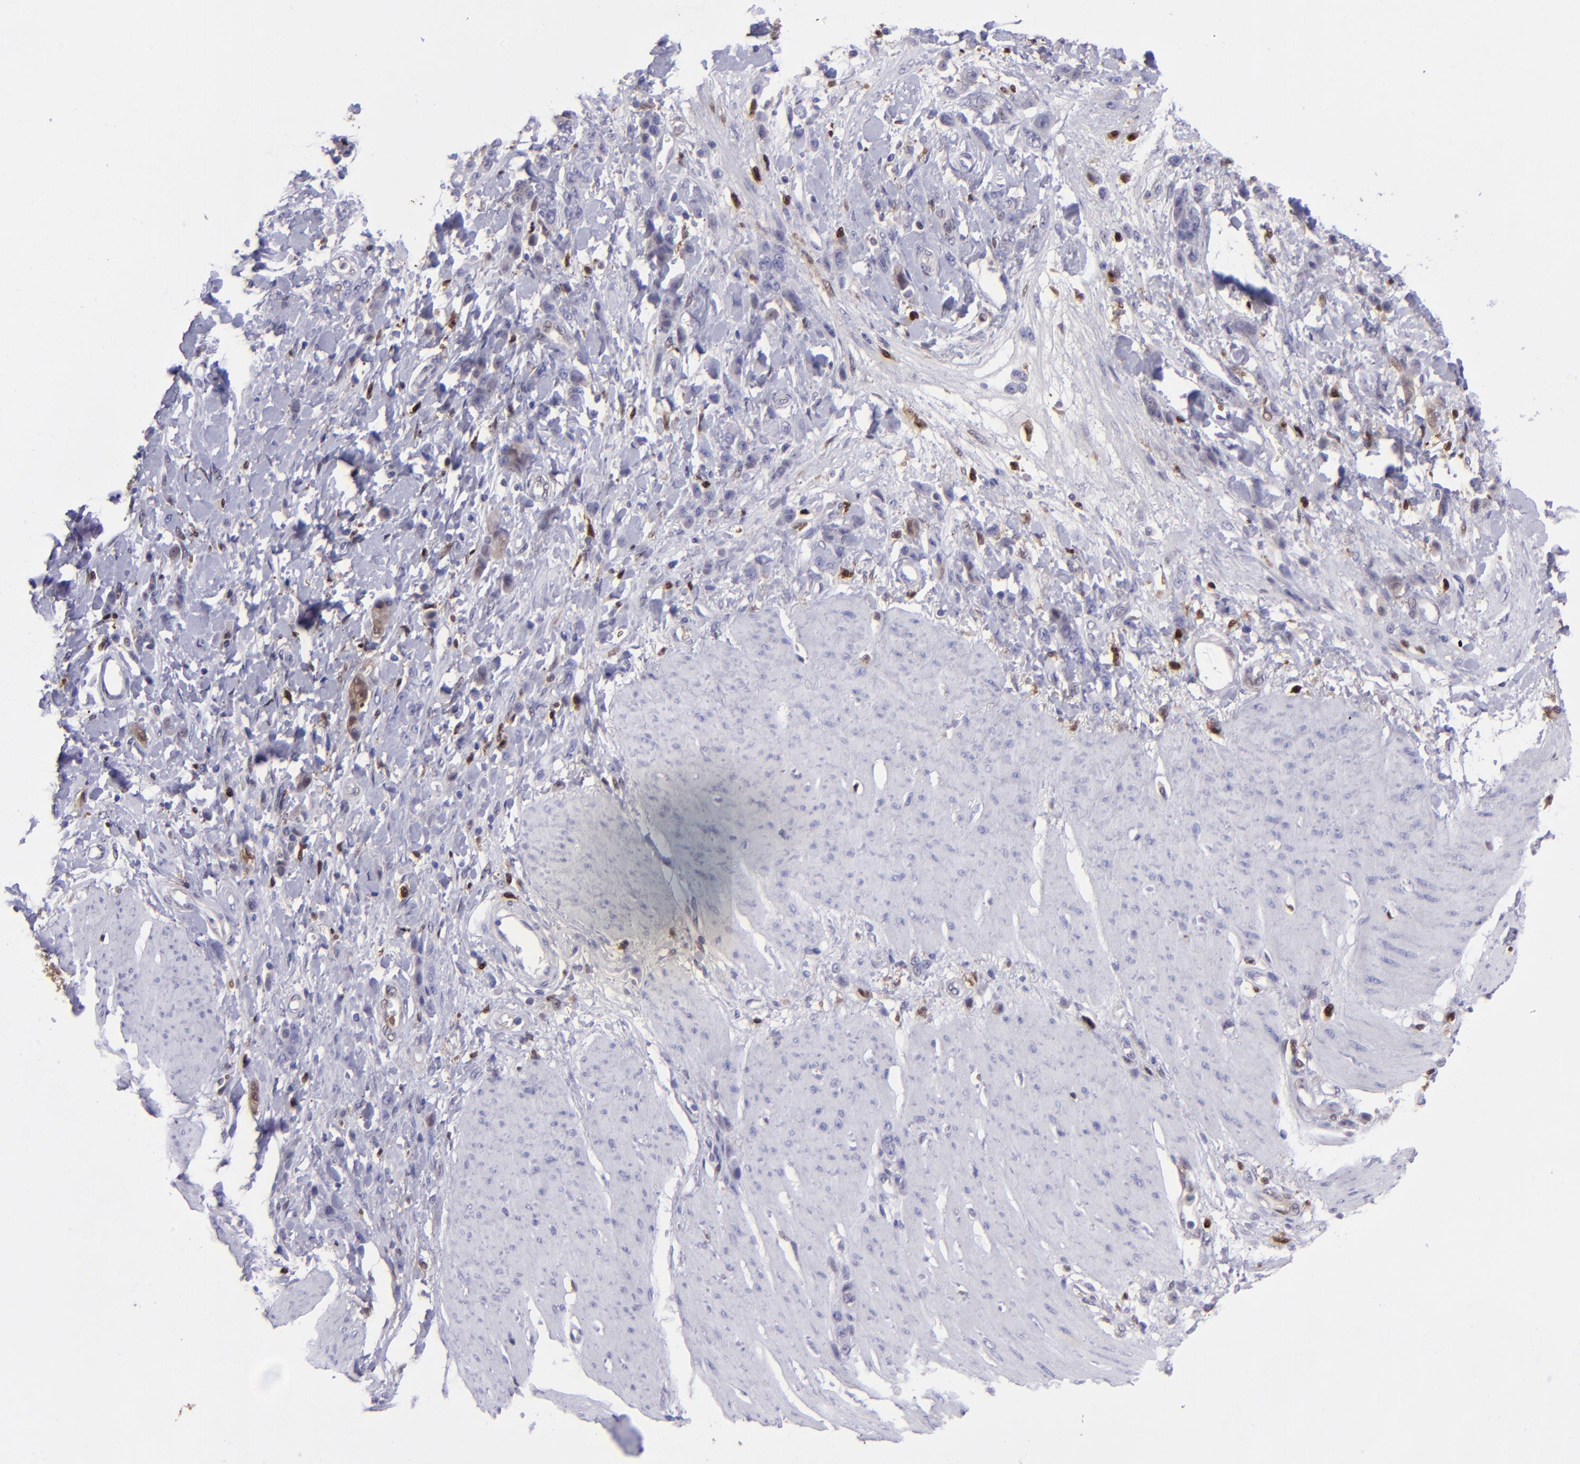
{"staining": {"intensity": "negative", "quantity": "none", "location": "none"}, "tissue": "stomach cancer", "cell_type": "Tumor cells", "image_type": "cancer", "snomed": [{"axis": "morphology", "description": "Normal tissue, NOS"}, {"axis": "morphology", "description": "Adenocarcinoma, NOS"}, {"axis": "topography", "description": "Stomach"}], "caption": "Immunohistochemistry (IHC) micrograph of neoplastic tissue: human stomach cancer (adenocarcinoma) stained with DAB (3,3'-diaminobenzidine) exhibits no significant protein staining in tumor cells.", "gene": "TYMP", "patient": {"sex": "male", "age": 82}}